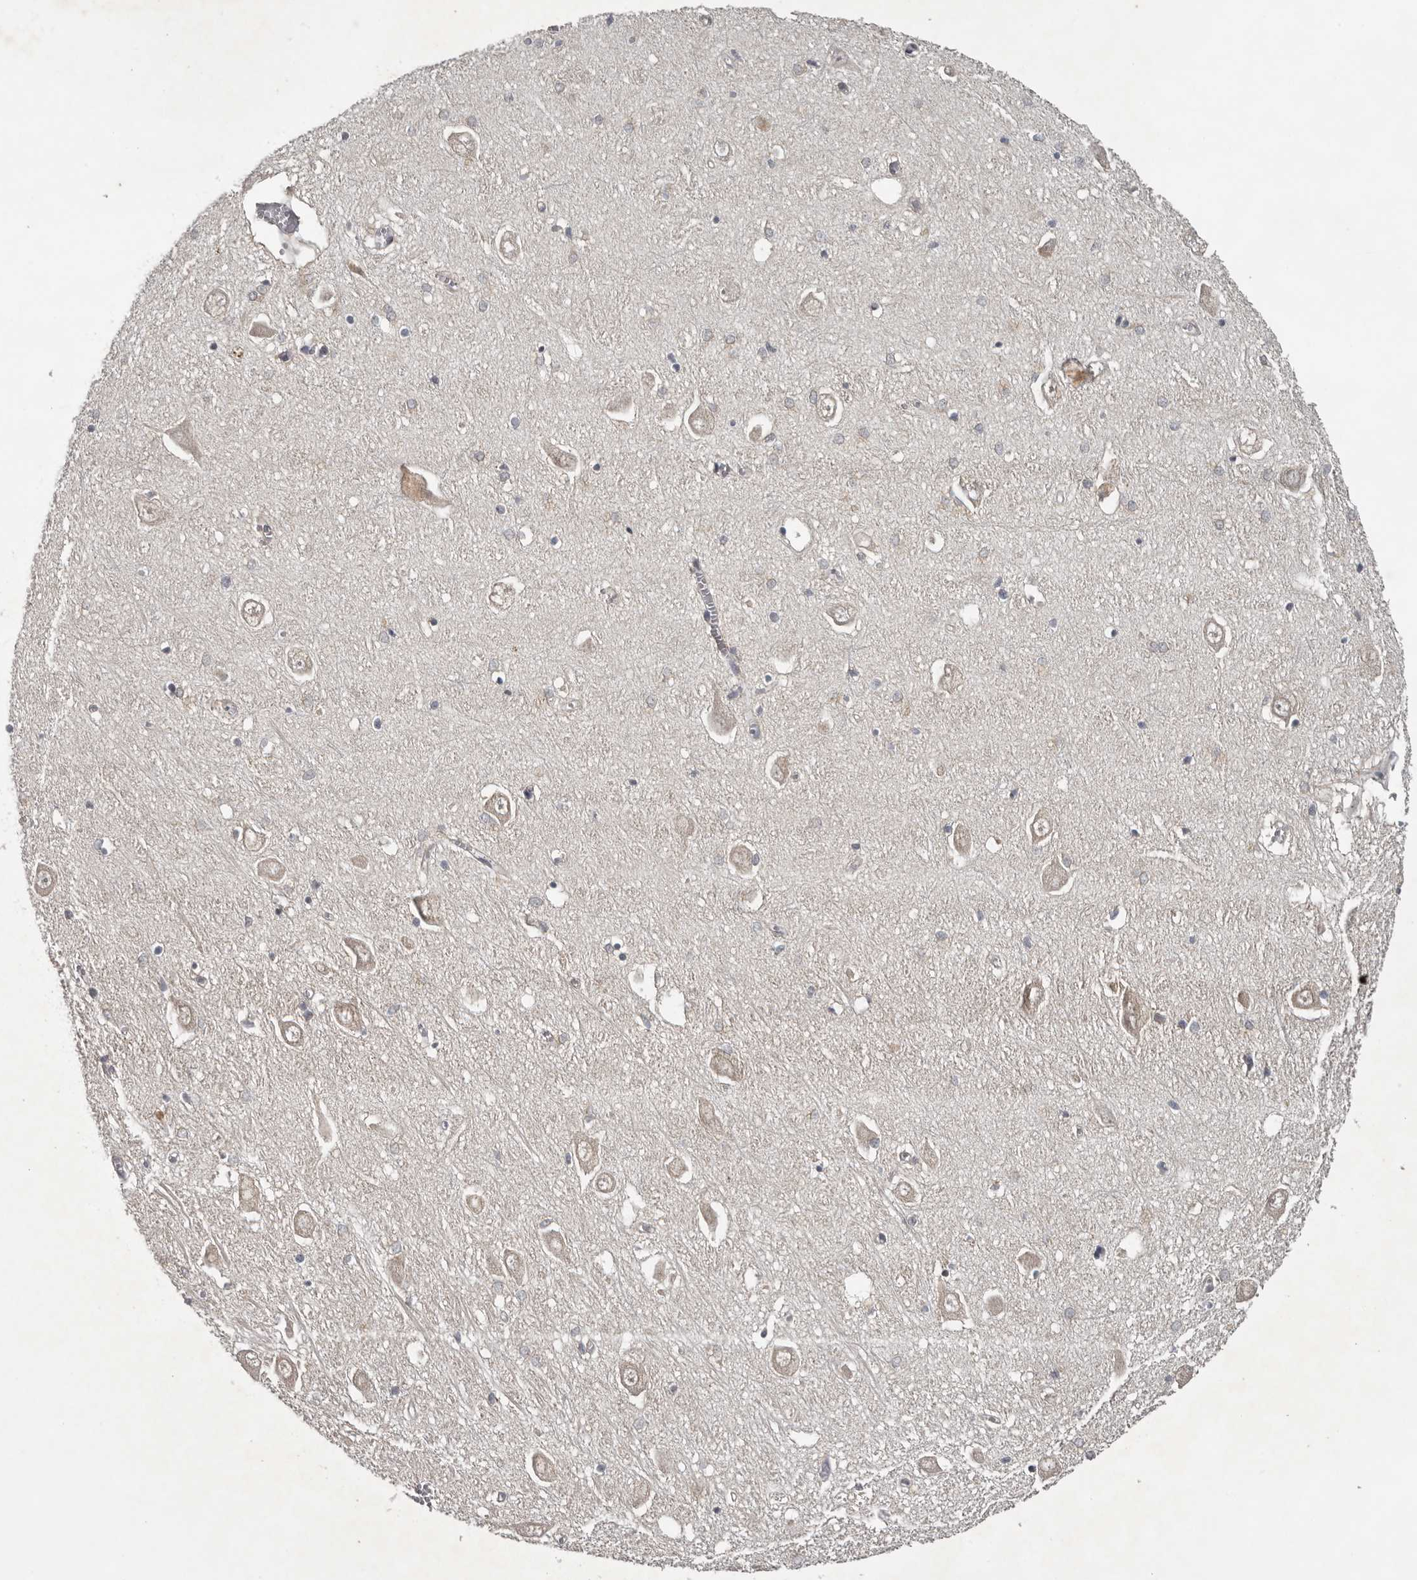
{"staining": {"intensity": "negative", "quantity": "none", "location": "none"}, "tissue": "hippocampus", "cell_type": "Glial cells", "image_type": "normal", "snomed": [{"axis": "morphology", "description": "Normal tissue, NOS"}, {"axis": "topography", "description": "Hippocampus"}], "caption": "Immunohistochemistry photomicrograph of benign hippocampus: human hippocampus stained with DAB displays no significant protein staining in glial cells.", "gene": "ANKRD44", "patient": {"sex": "male", "age": 70}}